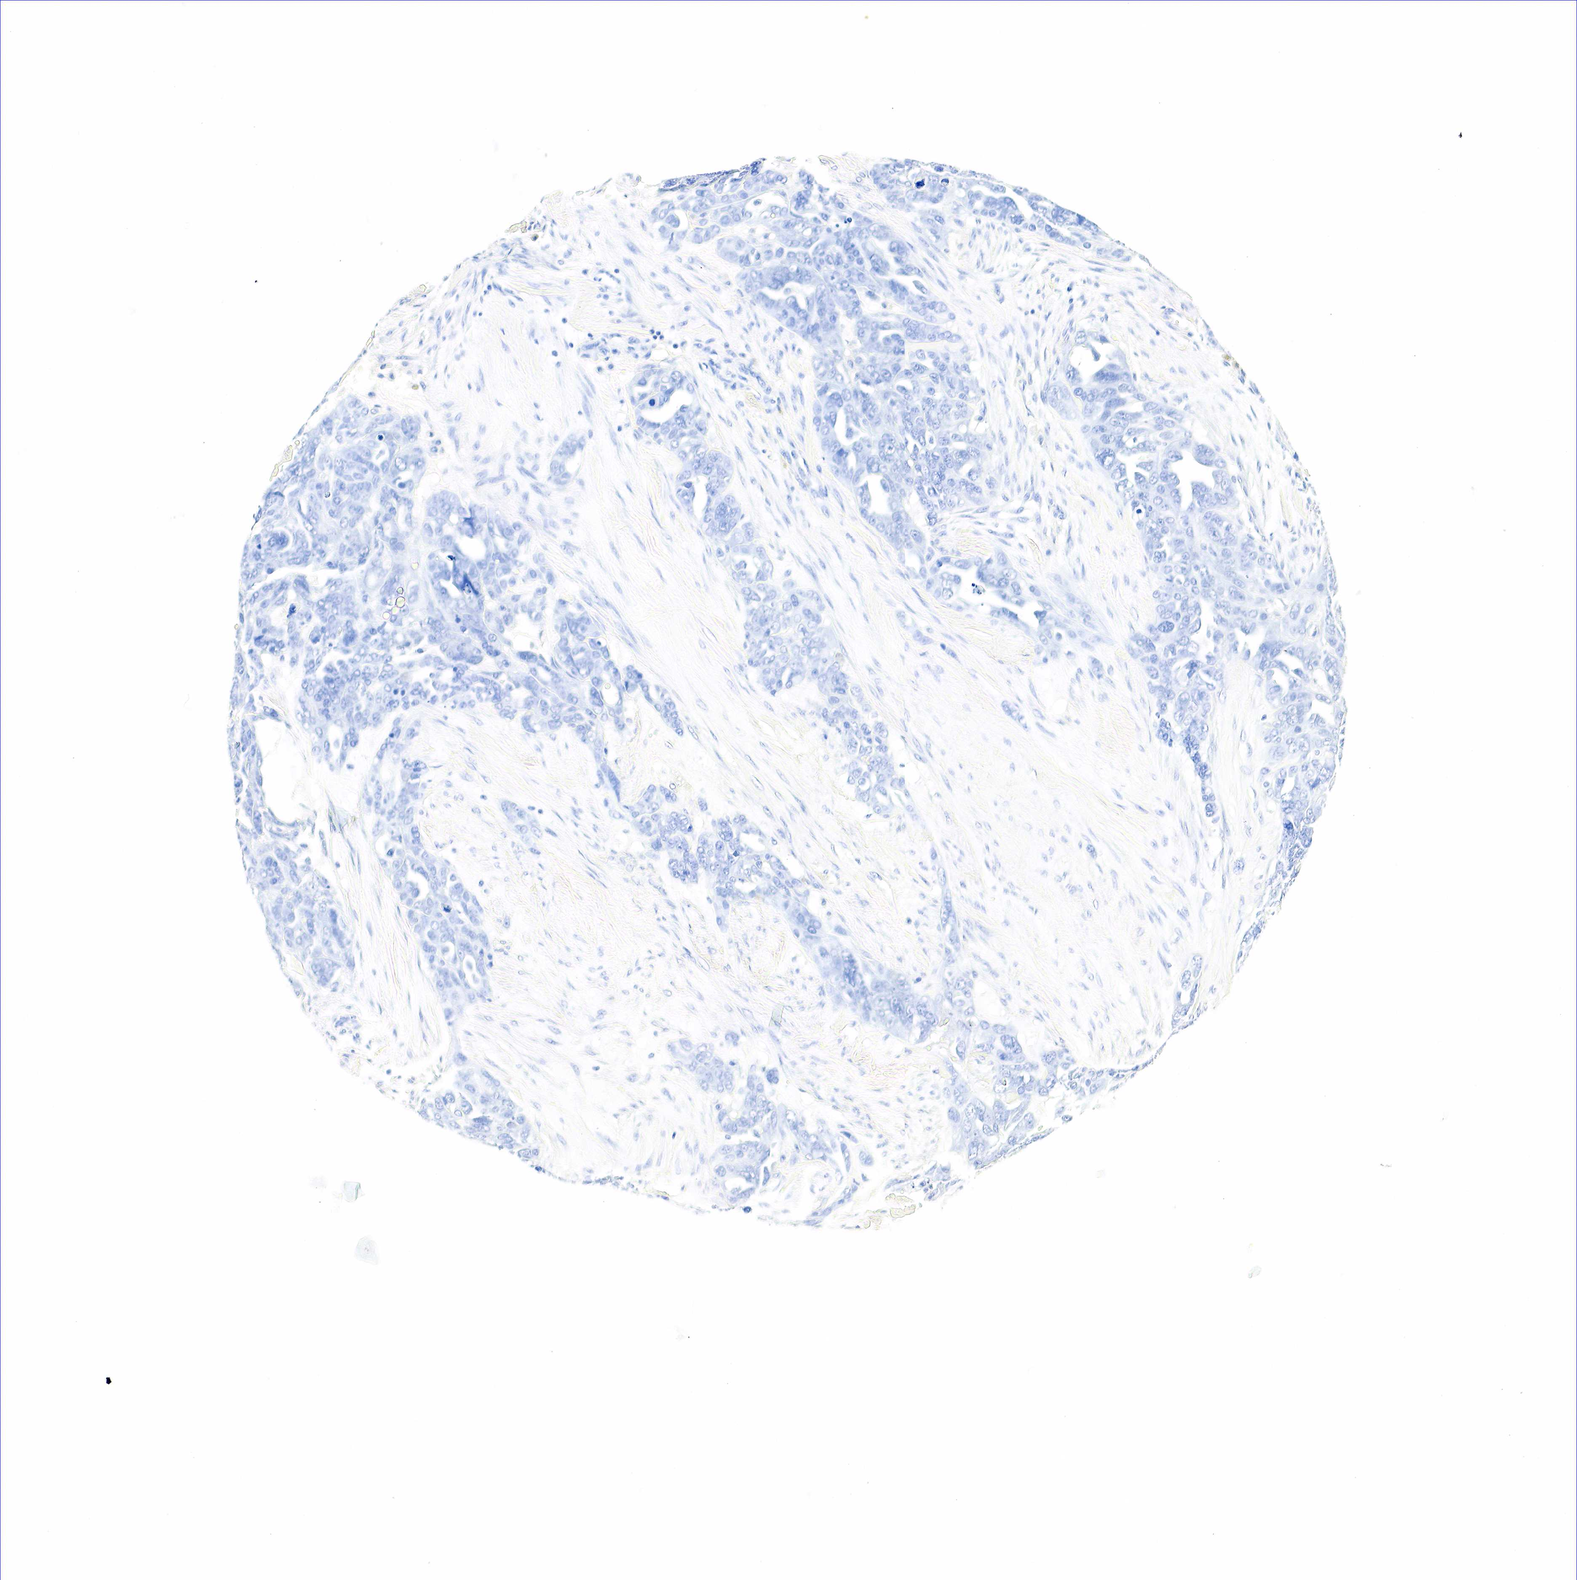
{"staining": {"intensity": "negative", "quantity": "none", "location": "none"}, "tissue": "ovarian cancer", "cell_type": "Tumor cells", "image_type": "cancer", "snomed": [{"axis": "morphology", "description": "Cystadenocarcinoma, serous, NOS"}, {"axis": "topography", "description": "Ovary"}], "caption": "DAB immunohistochemical staining of human ovarian cancer demonstrates no significant staining in tumor cells.", "gene": "ACP3", "patient": {"sex": "female", "age": 63}}